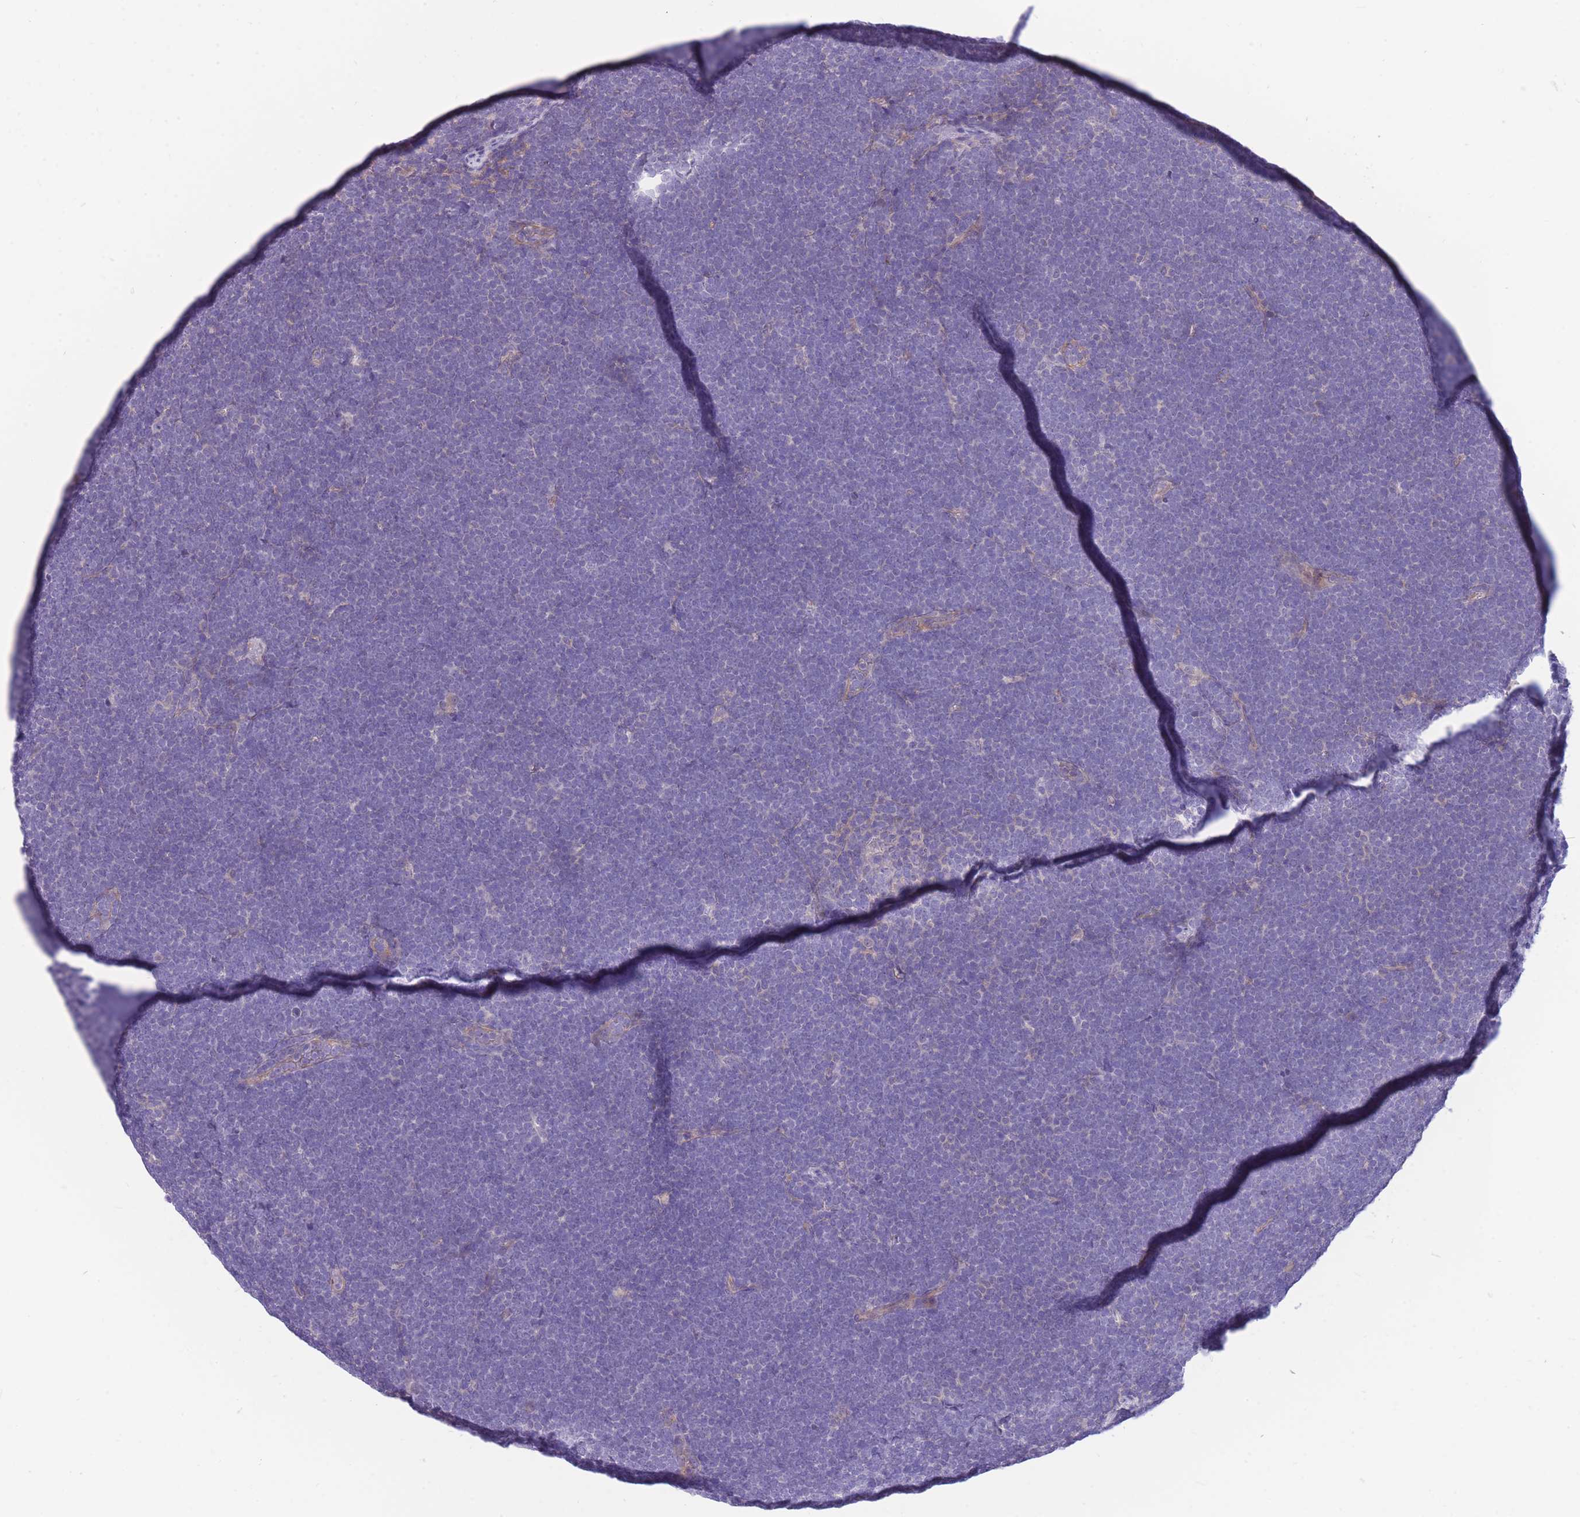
{"staining": {"intensity": "negative", "quantity": "none", "location": "none"}, "tissue": "lymphoma", "cell_type": "Tumor cells", "image_type": "cancer", "snomed": [{"axis": "morphology", "description": "Malignant lymphoma, non-Hodgkin's type, High grade"}, {"axis": "topography", "description": "Lymph node"}], "caption": "This is an immunohistochemistry (IHC) micrograph of human lymphoma. There is no expression in tumor cells.", "gene": "OR5T1", "patient": {"sex": "male", "age": 13}}